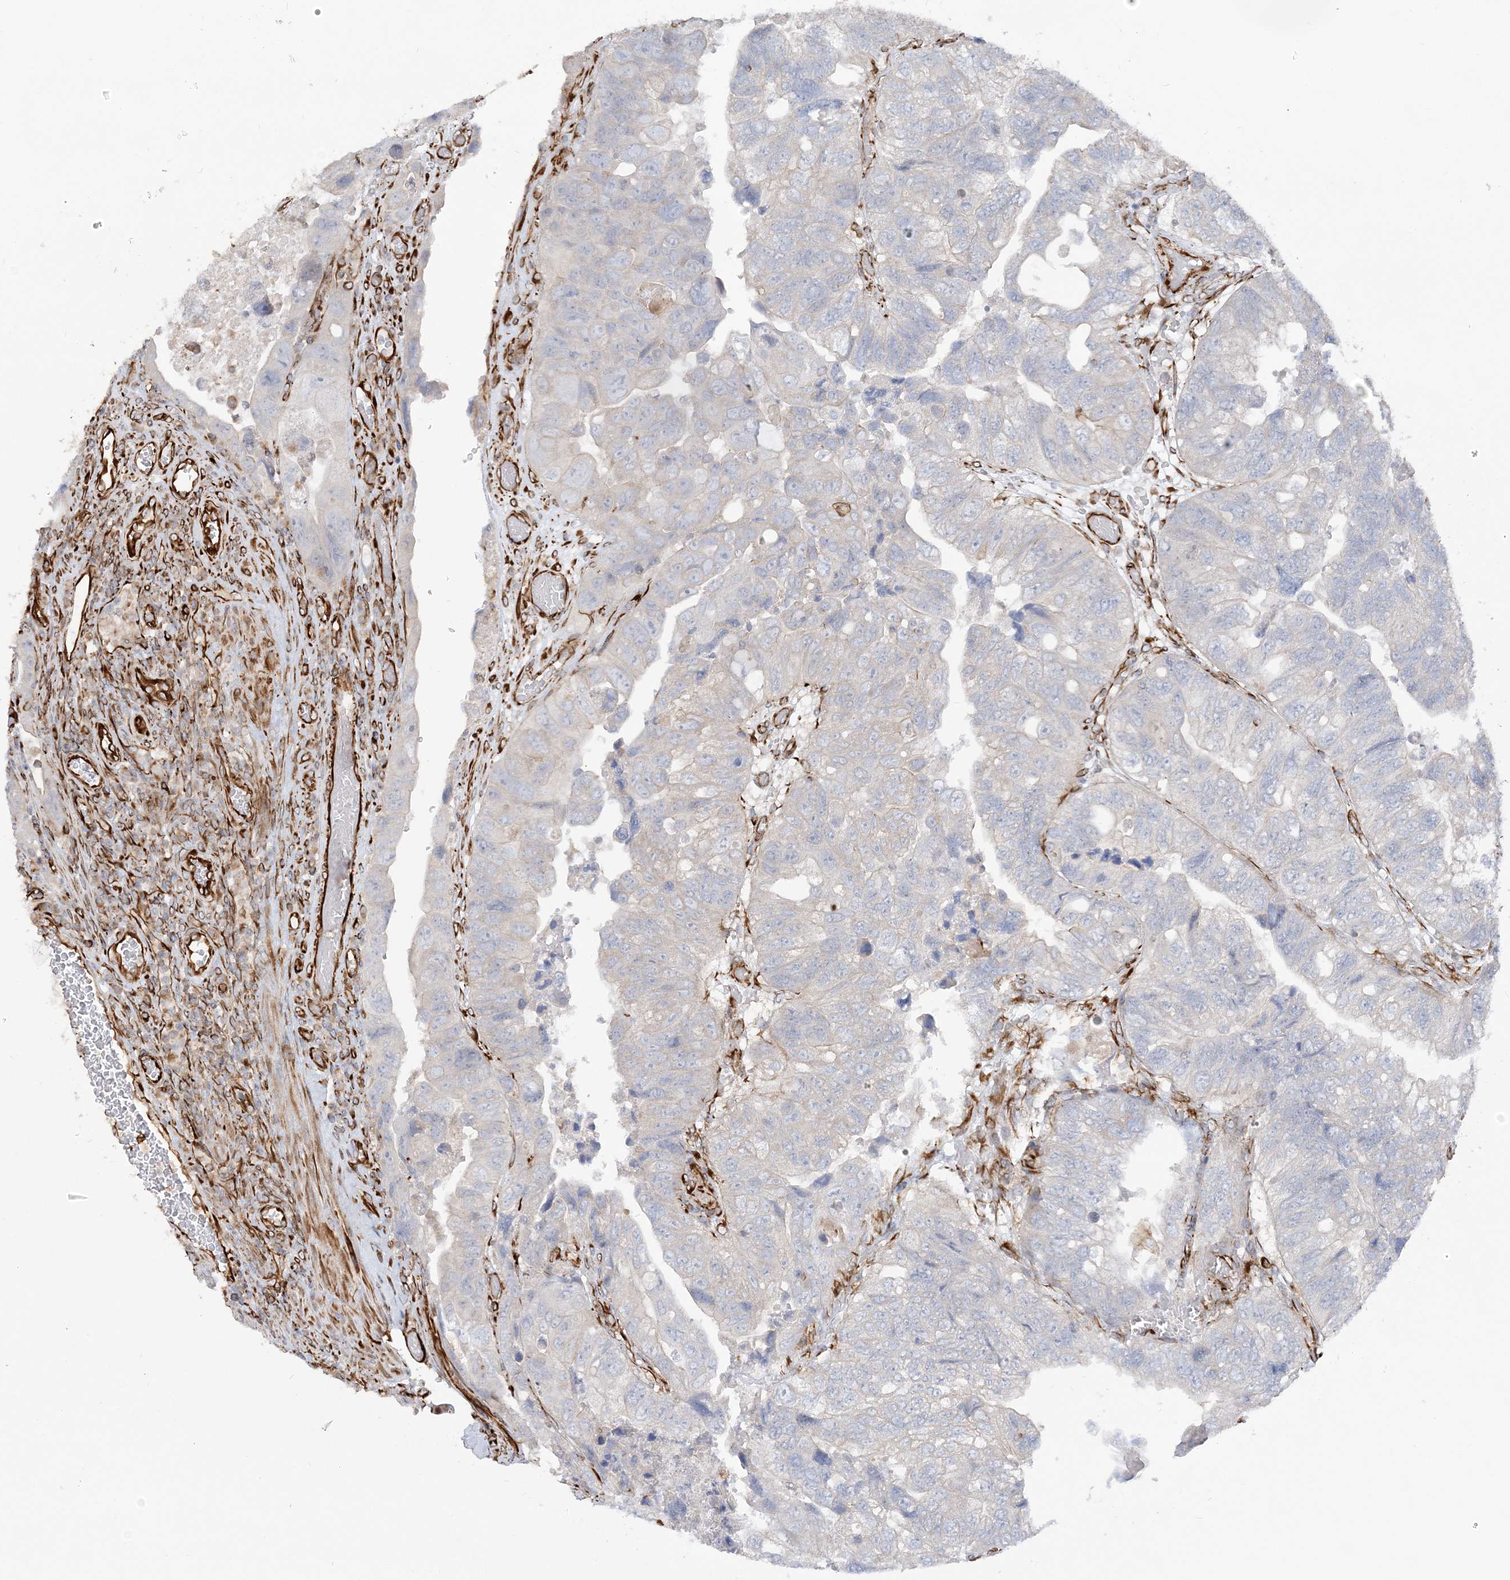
{"staining": {"intensity": "negative", "quantity": "none", "location": "none"}, "tissue": "colorectal cancer", "cell_type": "Tumor cells", "image_type": "cancer", "snomed": [{"axis": "morphology", "description": "Adenocarcinoma, NOS"}, {"axis": "topography", "description": "Rectum"}], "caption": "This is a histopathology image of IHC staining of colorectal adenocarcinoma, which shows no expression in tumor cells. The staining is performed using DAB brown chromogen with nuclei counter-stained in using hematoxylin.", "gene": "SCLT1", "patient": {"sex": "male", "age": 63}}